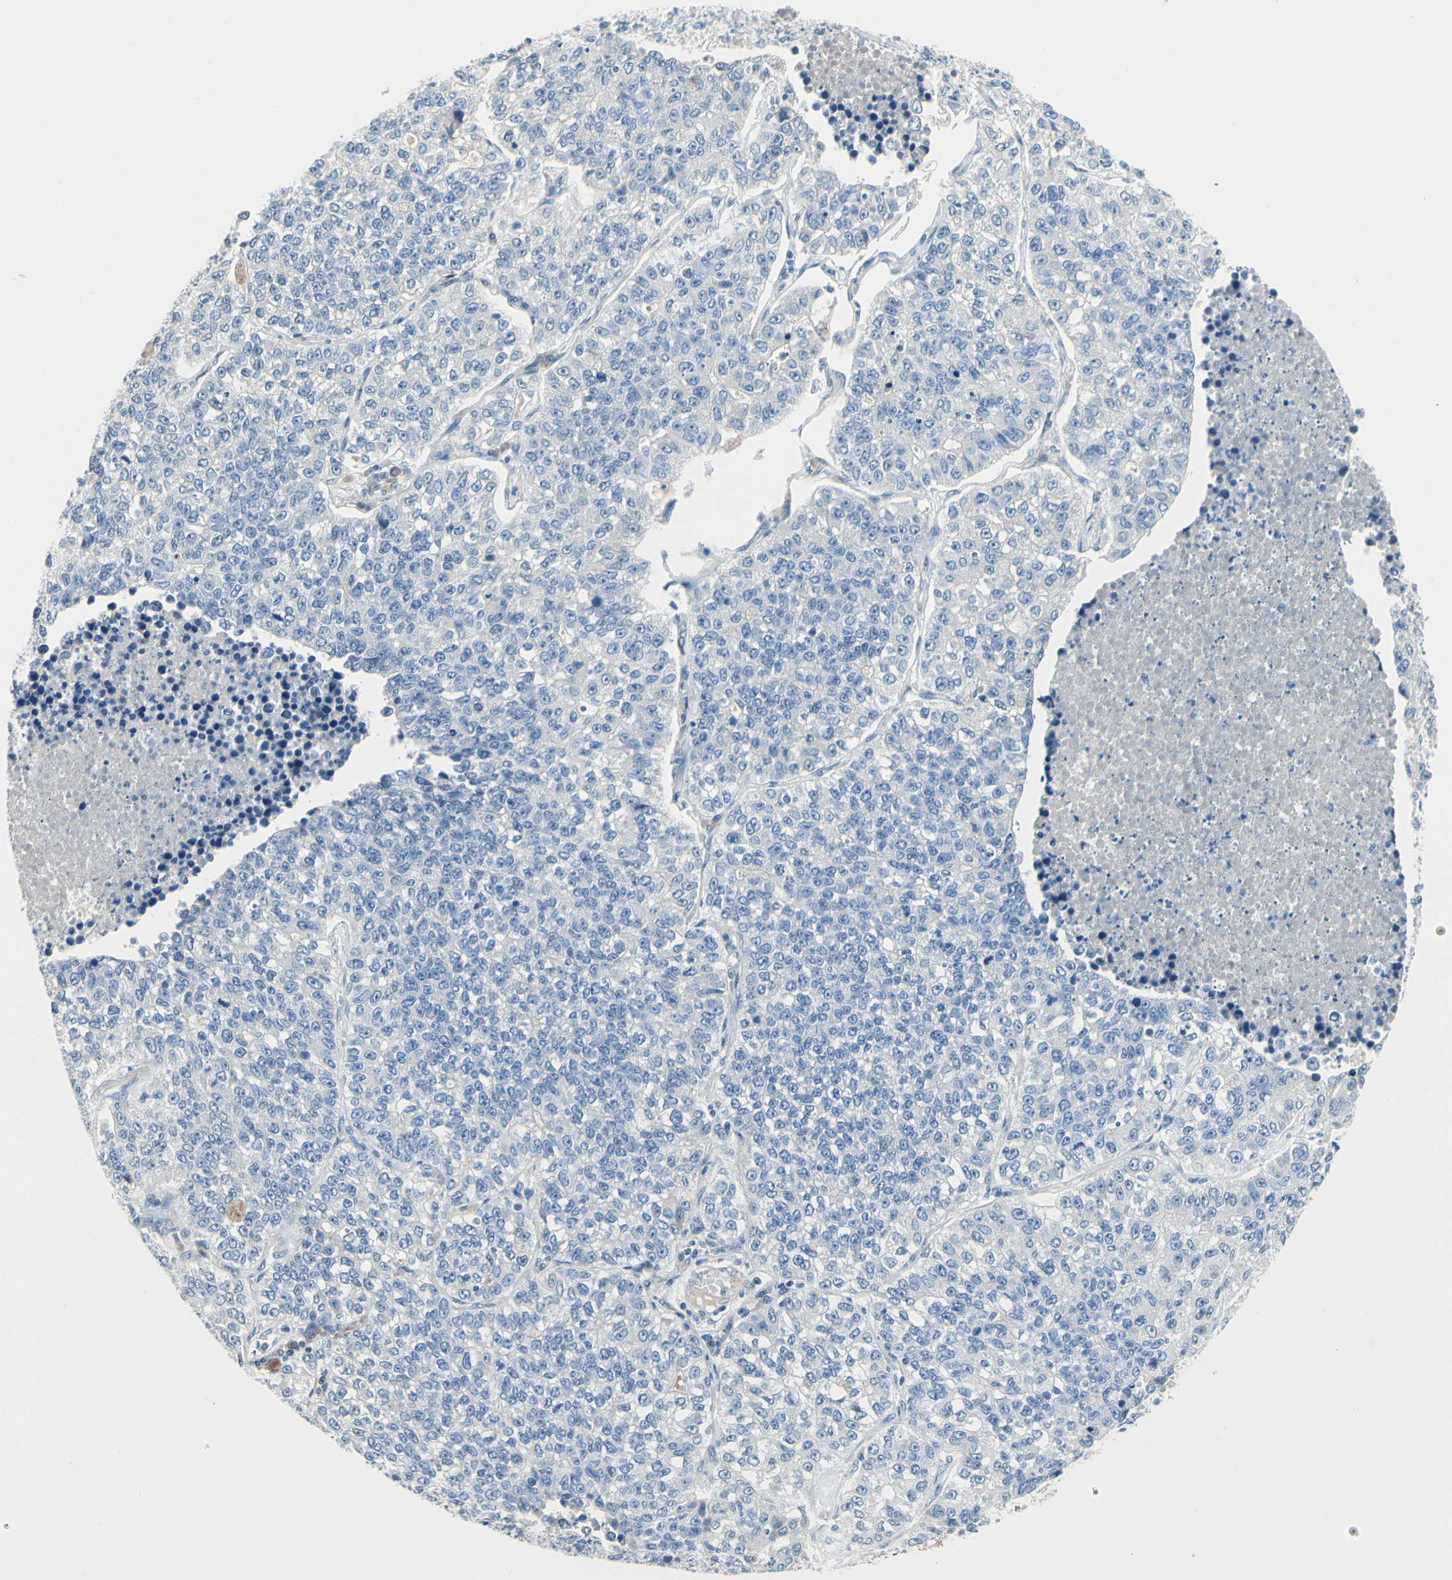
{"staining": {"intensity": "negative", "quantity": "none", "location": "none"}, "tissue": "lung cancer", "cell_type": "Tumor cells", "image_type": "cancer", "snomed": [{"axis": "morphology", "description": "Adenocarcinoma, NOS"}, {"axis": "topography", "description": "Lung"}], "caption": "This image is of lung cancer (adenocarcinoma) stained with immunohistochemistry to label a protein in brown with the nuclei are counter-stained blue. There is no expression in tumor cells. The staining was performed using DAB to visualize the protein expression in brown, while the nuclei were stained in blue with hematoxylin (Magnification: 20x).", "gene": "PGR", "patient": {"sex": "male", "age": 49}}